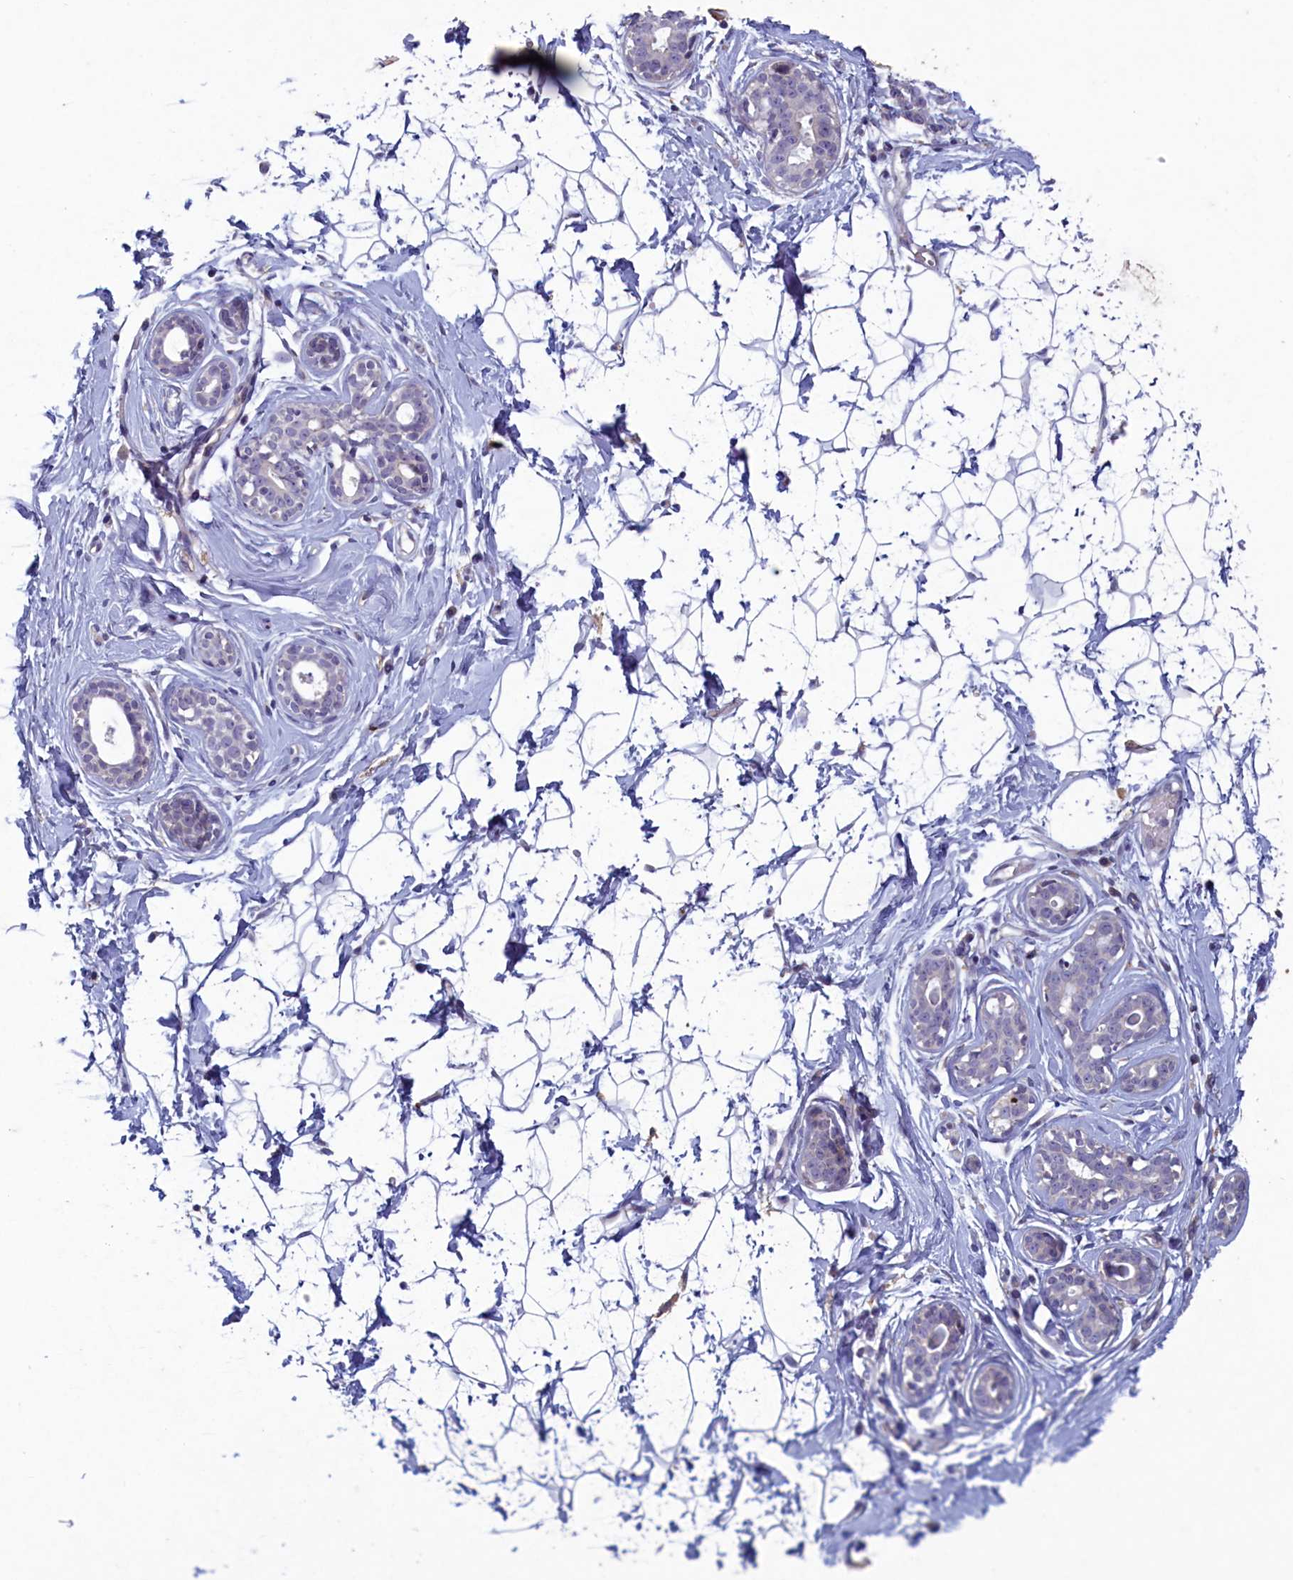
{"staining": {"intensity": "negative", "quantity": "none", "location": "none"}, "tissue": "breast", "cell_type": "Adipocytes", "image_type": "normal", "snomed": [{"axis": "morphology", "description": "Normal tissue, NOS"}, {"axis": "morphology", "description": "Adenoma, NOS"}, {"axis": "topography", "description": "Breast"}], "caption": "DAB immunohistochemical staining of normal human breast shows no significant staining in adipocytes.", "gene": "PLEKHG6", "patient": {"sex": "female", "age": 23}}